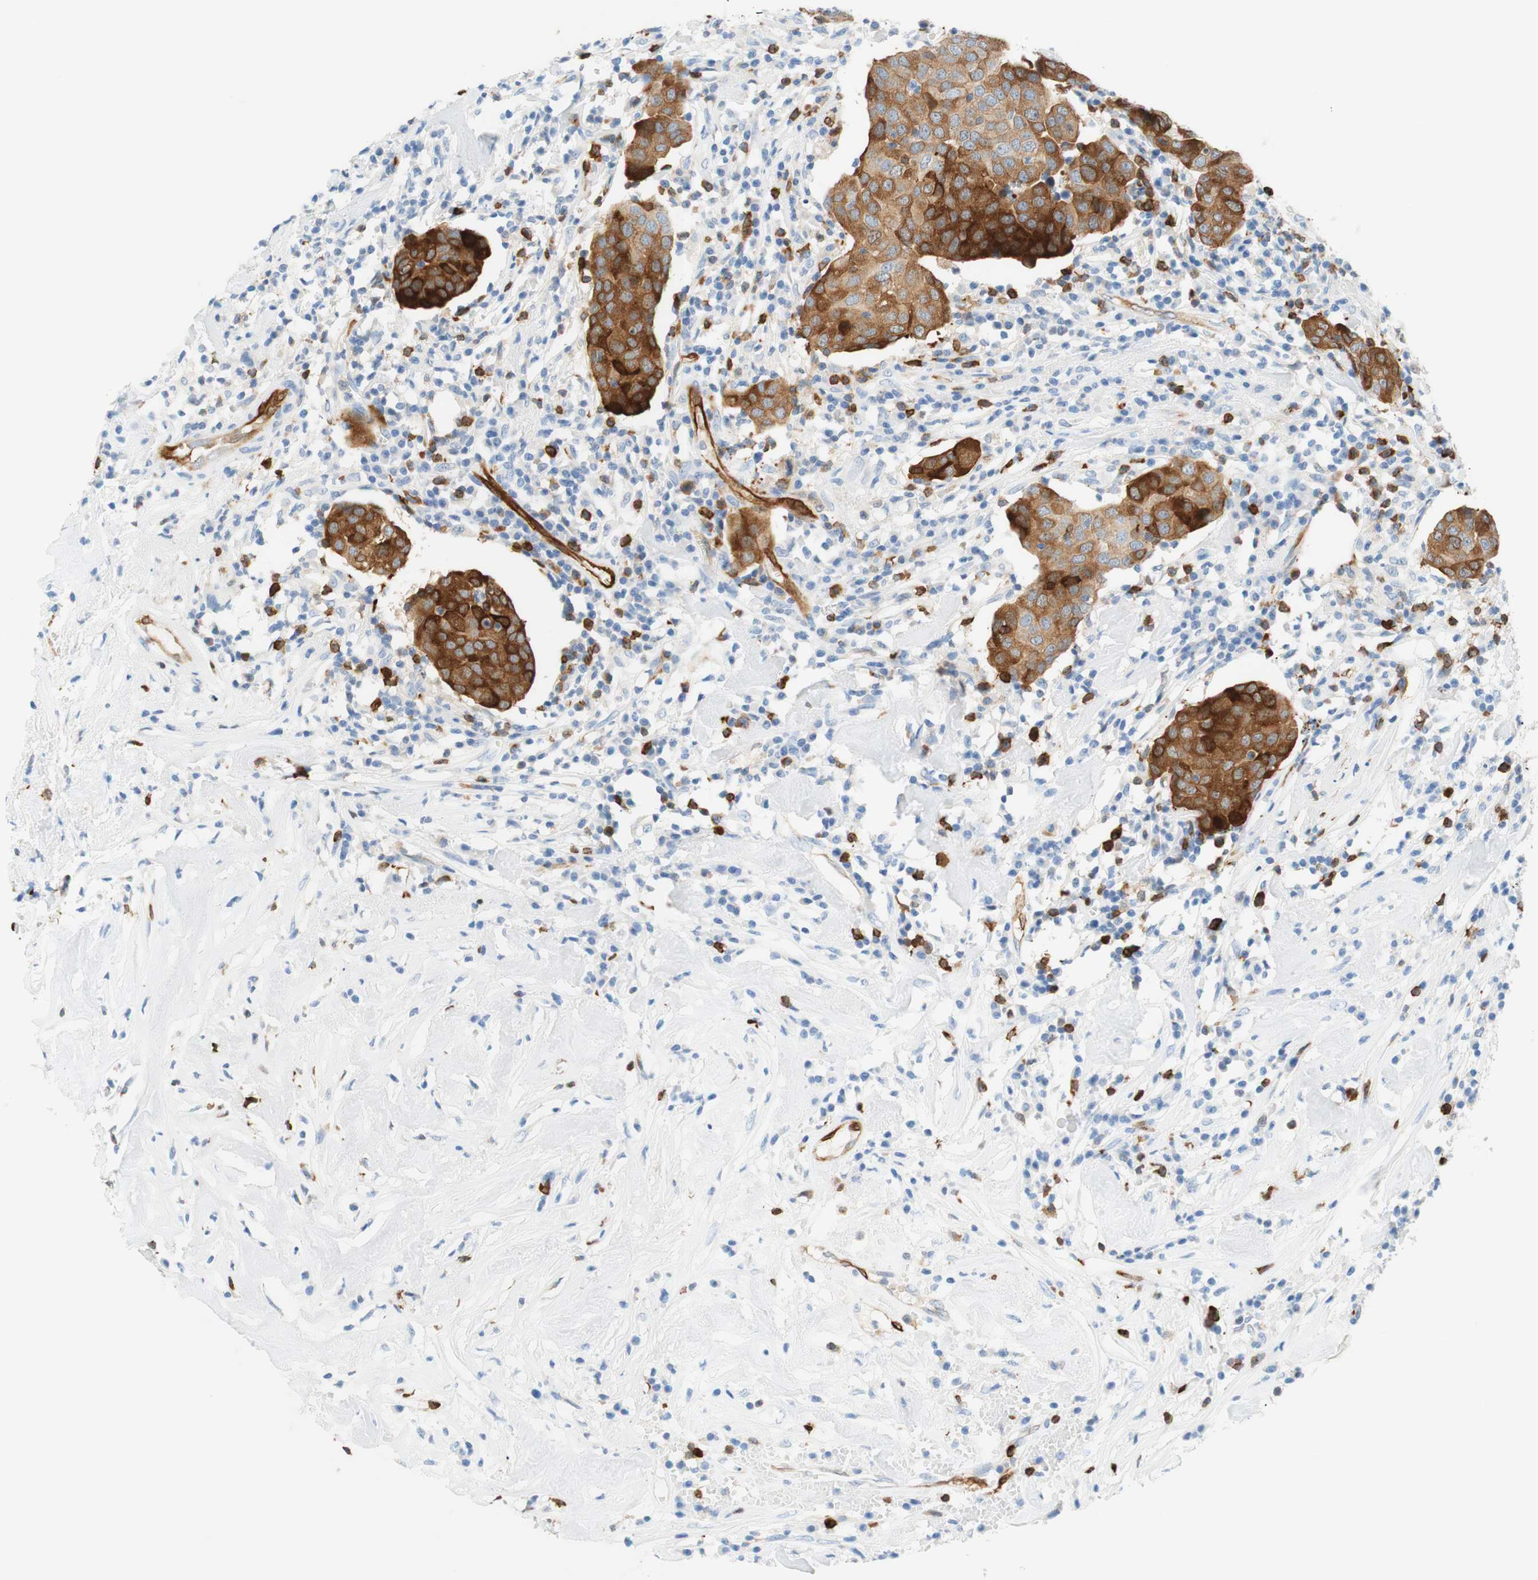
{"staining": {"intensity": "strong", "quantity": "25%-75%", "location": "cytoplasmic/membranous"}, "tissue": "head and neck cancer", "cell_type": "Tumor cells", "image_type": "cancer", "snomed": [{"axis": "morphology", "description": "Adenocarcinoma, NOS"}, {"axis": "topography", "description": "Salivary gland"}, {"axis": "topography", "description": "Head-Neck"}], "caption": "Immunohistochemical staining of human head and neck adenocarcinoma reveals high levels of strong cytoplasmic/membranous staining in approximately 25%-75% of tumor cells.", "gene": "STMN1", "patient": {"sex": "female", "age": 65}}